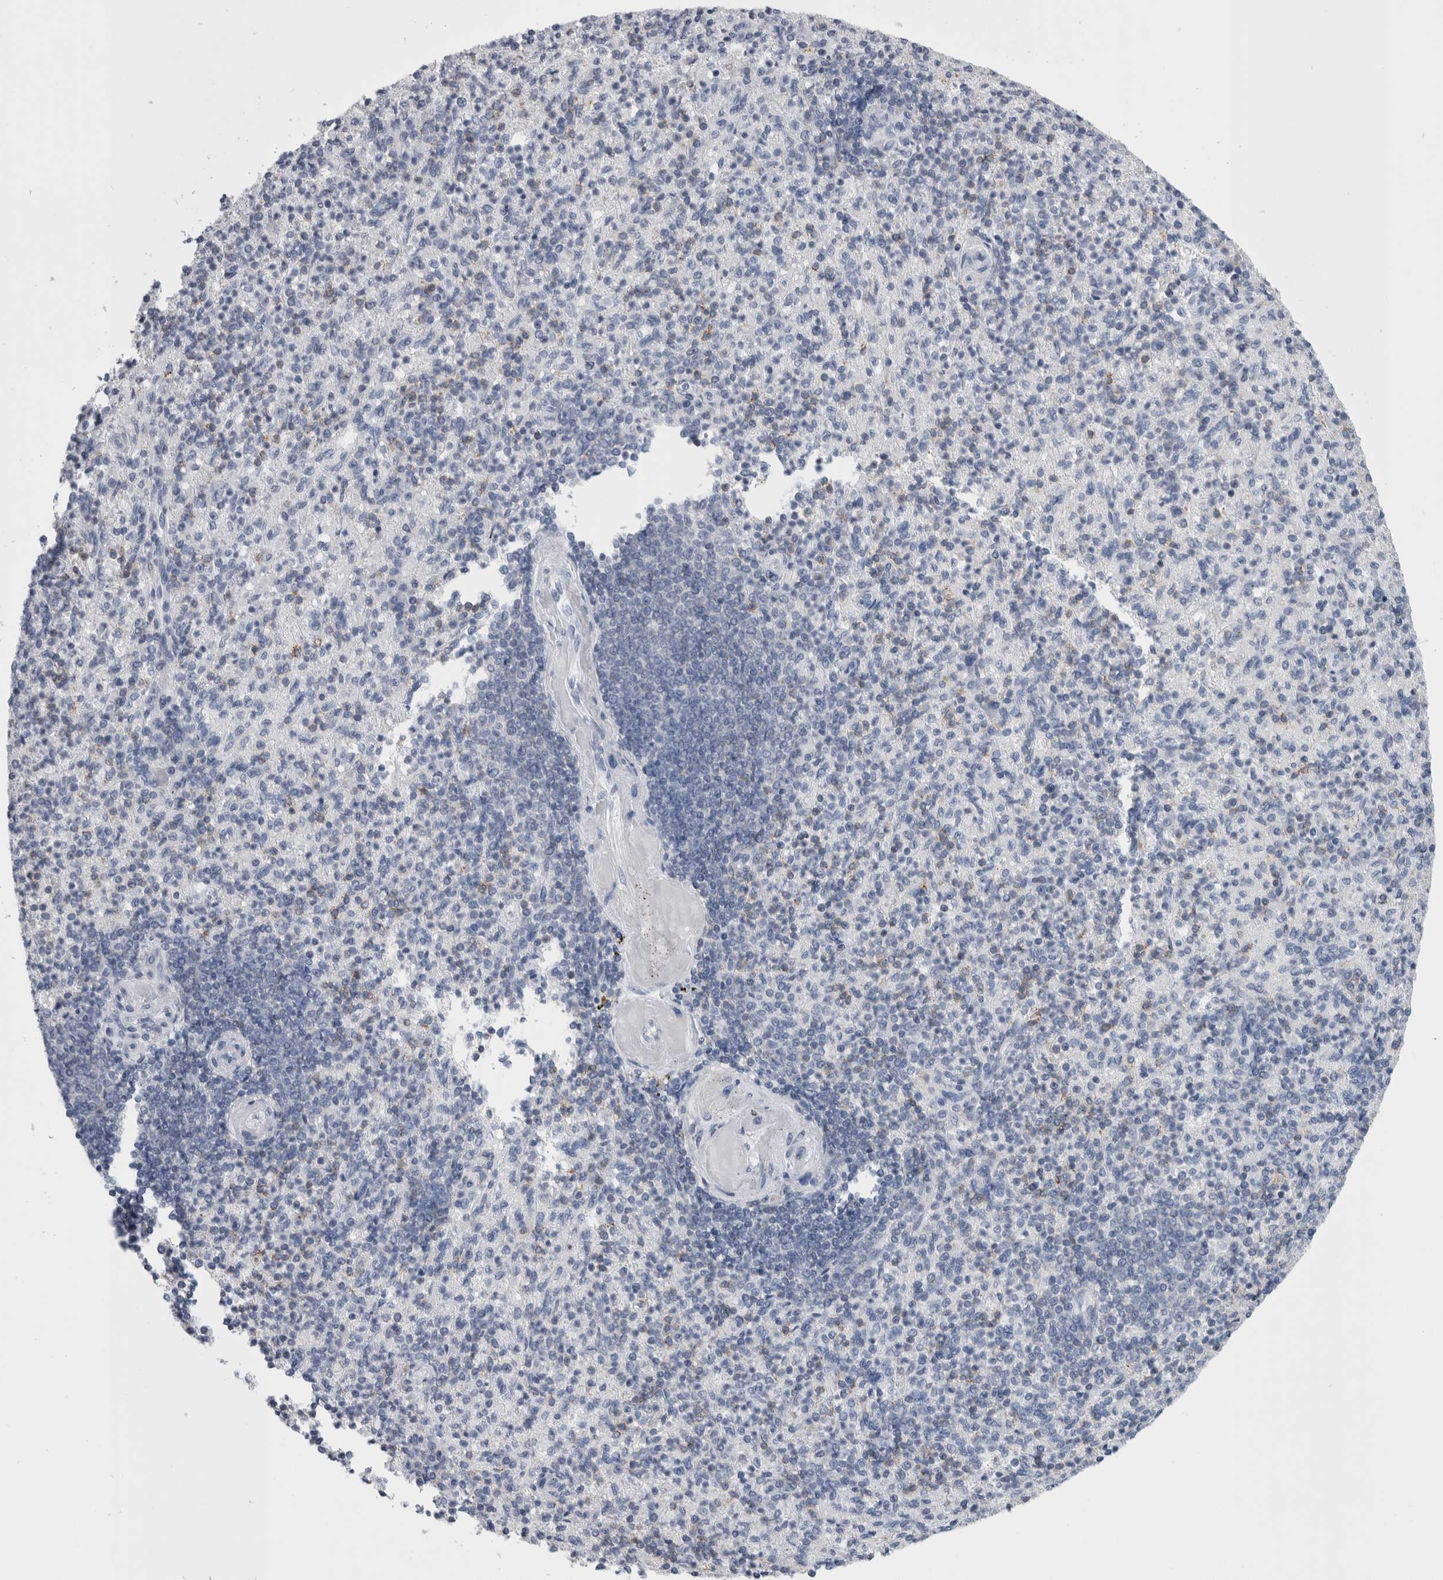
{"staining": {"intensity": "negative", "quantity": "none", "location": "none"}, "tissue": "spleen", "cell_type": "Cells in red pulp", "image_type": "normal", "snomed": [{"axis": "morphology", "description": "Normal tissue, NOS"}, {"axis": "topography", "description": "Spleen"}], "caption": "Protein analysis of benign spleen shows no significant positivity in cells in red pulp. (DAB immunohistochemistry visualized using brightfield microscopy, high magnification).", "gene": "ANKFY1", "patient": {"sex": "female", "age": 74}}